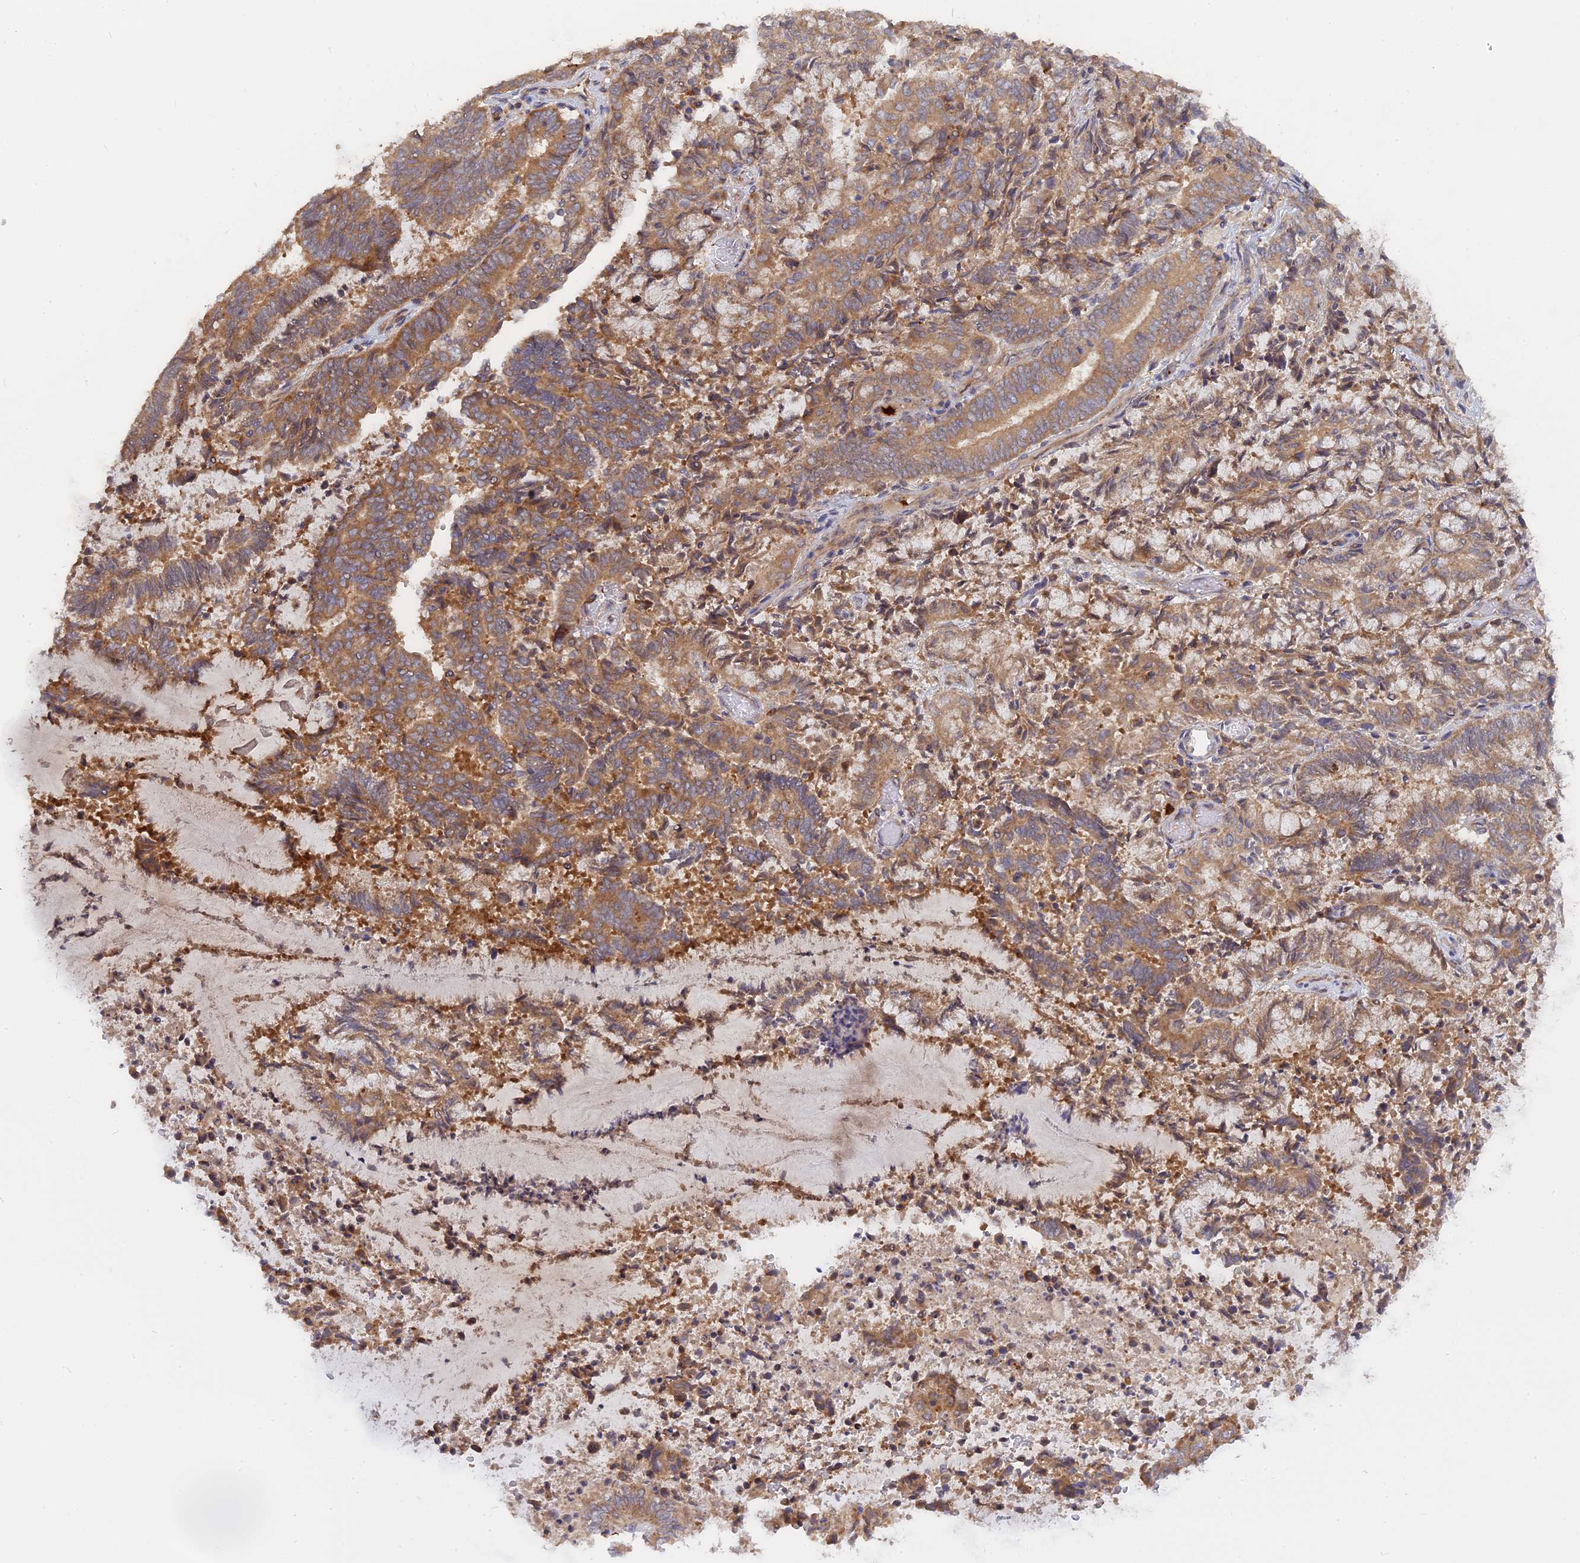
{"staining": {"intensity": "moderate", "quantity": ">75%", "location": "cytoplasmic/membranous"}, "tissue": "endometrial cancer", "cell_type": "Tumor cells", "image_type": "cancer", "snomed": [{"axis": "morphology", "description": "Adenocarcinoma, NOS"}, {"axis": "topography", "description": "Endometrium"}], "caption": "Immunohistochemistry (IHC) (DAB (3,3'-diaminobenzidine)) staining of human adenocarcinoma (endometrial) demonstrates moderate cytoplasmic/membranous protein positivity in approximately >75% of tumor cells. (DAB = brown stain, brightfield microscopy at high magnification).", "gene": "IL21R", "patient": {"sex": "female", "age": 80}}